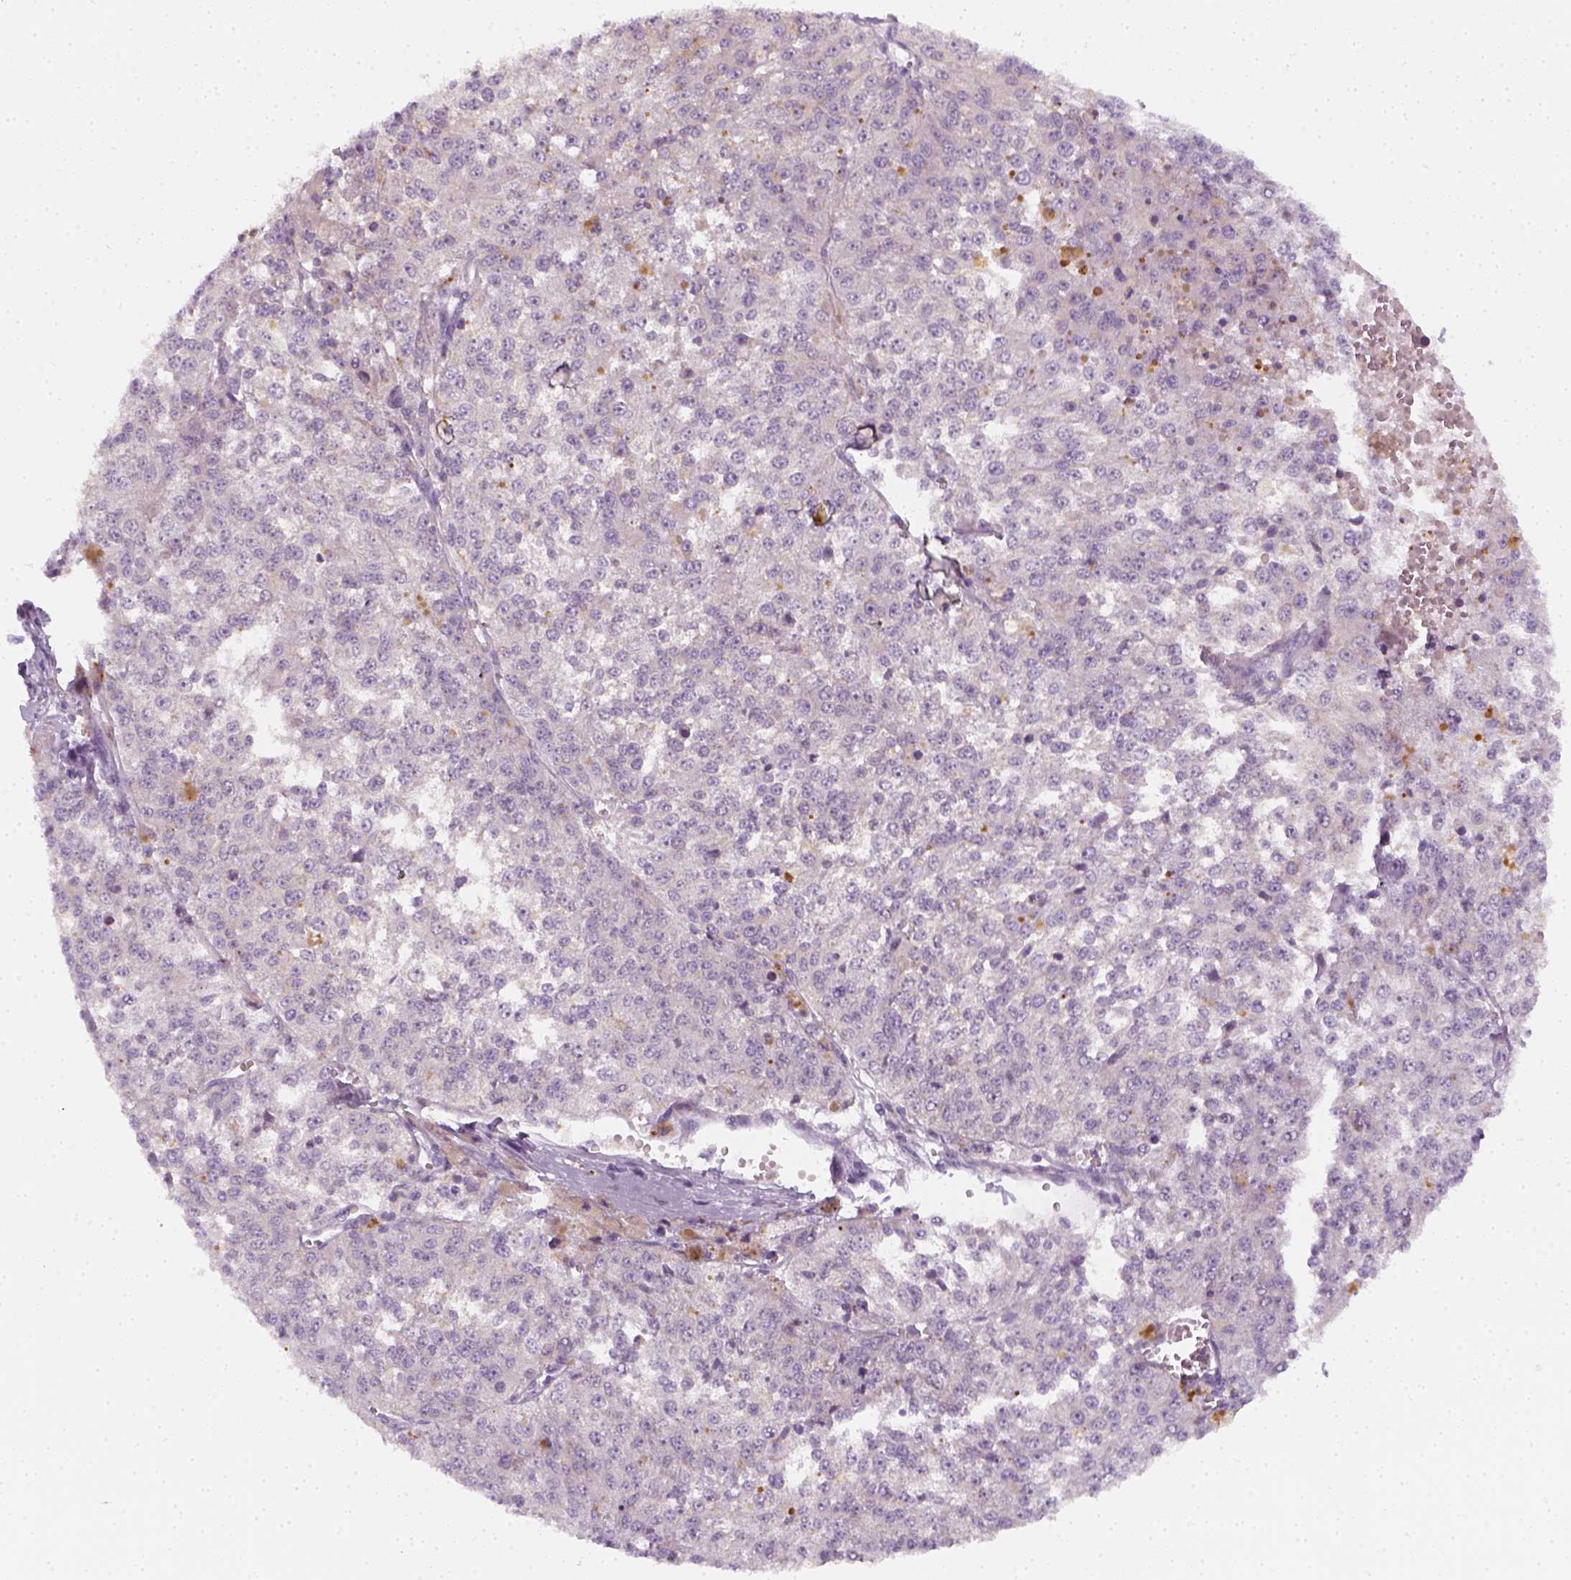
{"staining": {"intensity": "negative", "quantity": "none", "location": "none"}, "tissue": "melanoma", "cell_type": "Tumor cells", "image_type": "cancer", "snomed": [{"axis": "morphology", "description": "Malignant melanoma, Metastatic site"}, {"axis": "topography", "description": "Lymph node"}], "caption": "Tumor cells are negative for brown protein staining in malignant melanoma (metastatic site).", "gene": "EPHB1", "patient": {"sex": "female", "age": 64}}